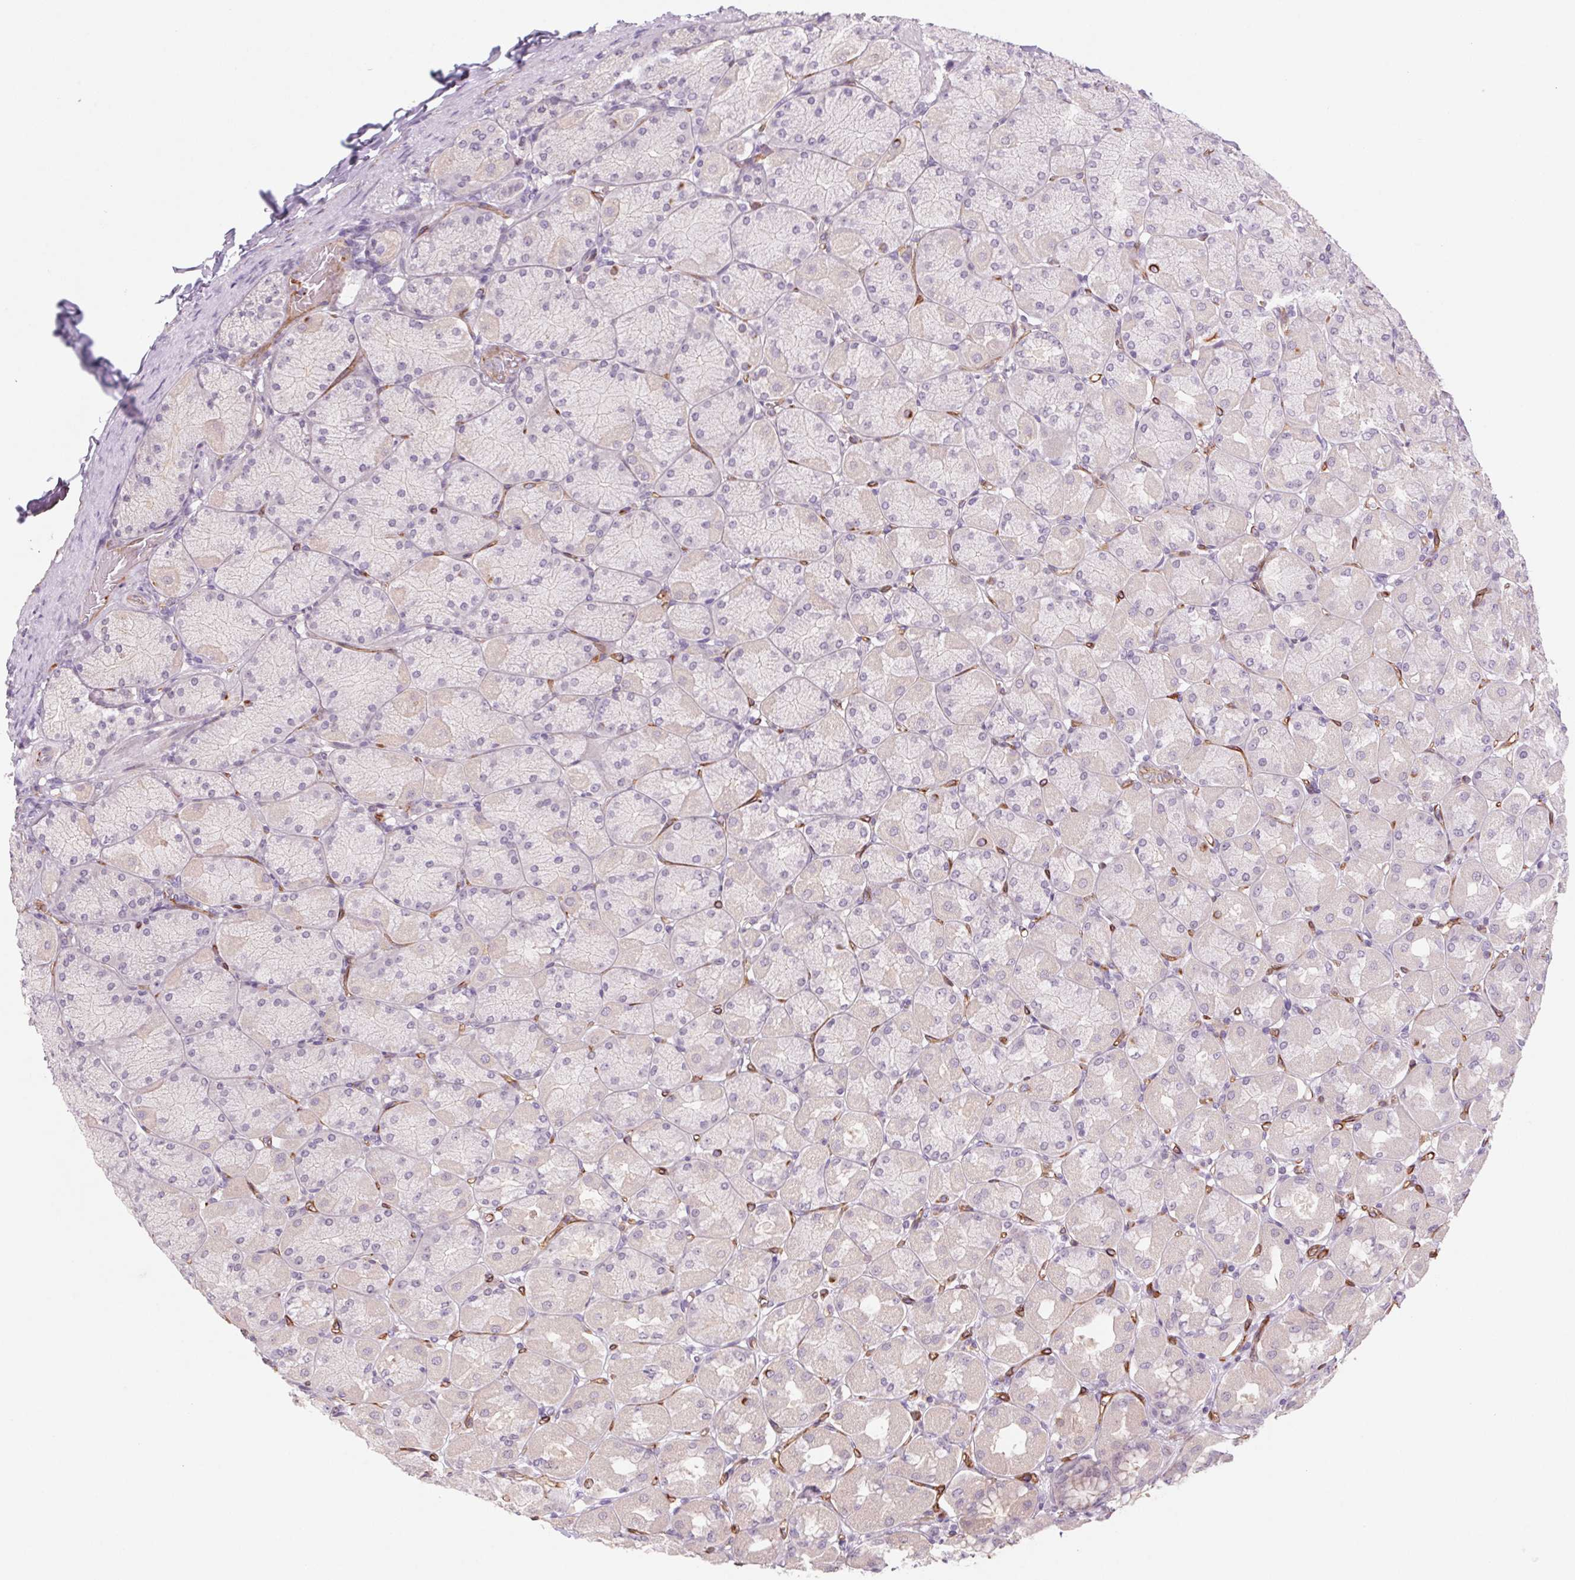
{"staining": {"intensity": "moderate", "quantity": "<25%", "location": "cytoplasmic/membranous"}, "tissue": "stomach", "cell_type": "Glandular cells", "image_type": "normal", "snomed": [{"axis": "morphology", "description": "Normal tissue, NOS"}, {"axis": "topography", "description": "Stomach, upper"}], "caption": "Immunohistochemical staining of unremarkable human stomach demonstrates <25% levels of moderate cytoplasmic/membranous protein positivity in approximately <25% of glandular cells. The staining was performed using DAB, with brown indicating positive protein expression. Nuclei are stained blue with hematoxylin.", "gene": "MS4A13", "patient": {"sex": "female", "age": 56}}